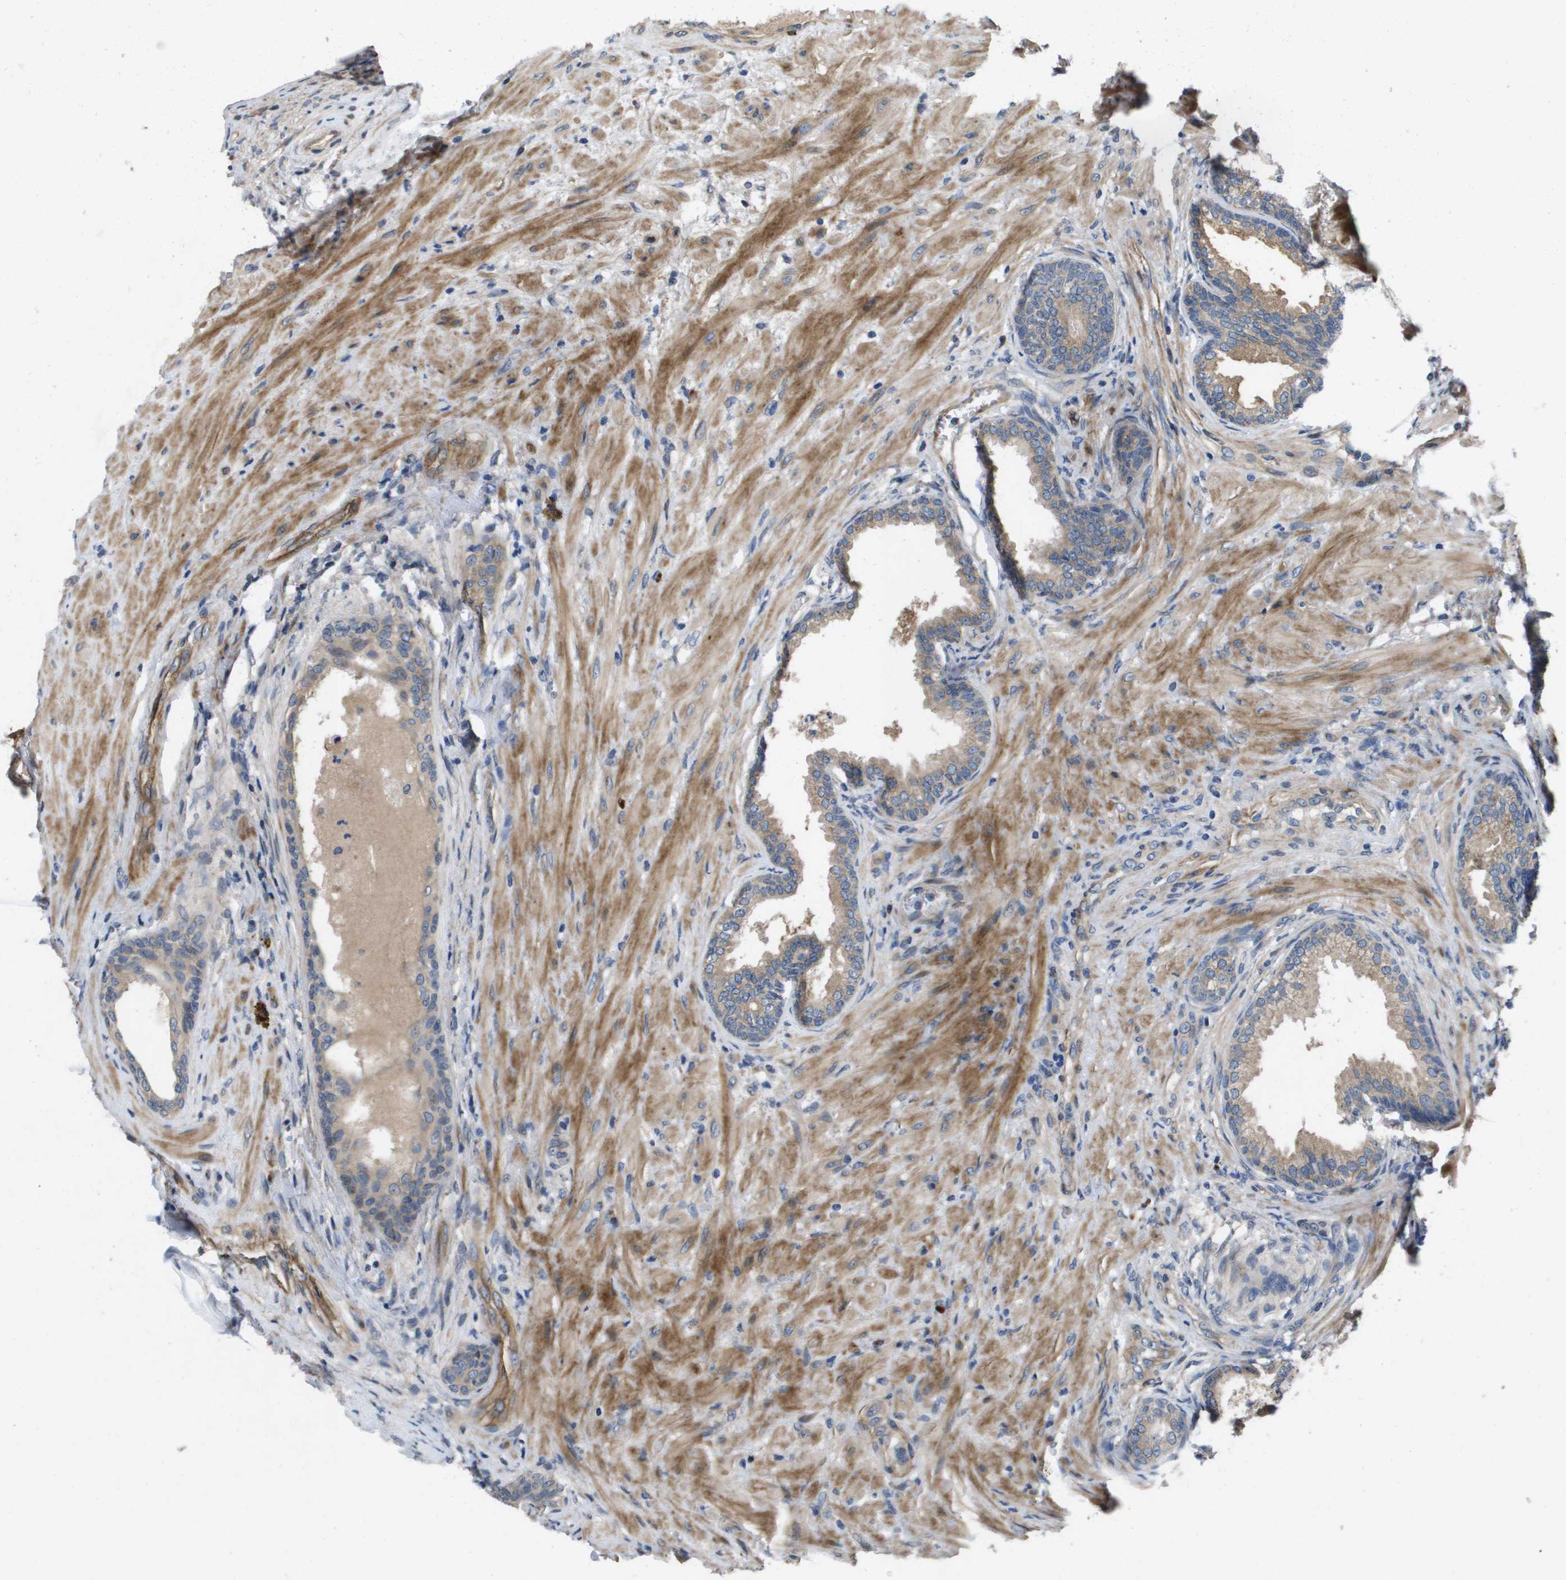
{"staining": {"intensity": "weak", "quantity": "25%-75%", "location": "cytoplasmic/membranous"}, "tissue": "prostate", "cell_type": "Glandular cells", "image_type": "normal", "snomed": [{"axis": "morphology", "description": "Normal tissue, NOS"}, {"axis": "topography", "description": "Prostate"}], "caption": "Protein expression by immunohistochemistry (IHC) shows weak cytoplasmic/membranous staining in approximately 25%-75% of glandular cells in benign prostate.", "gene": "ENTPD2", "patient": {"sex": "male", "age": 76}}